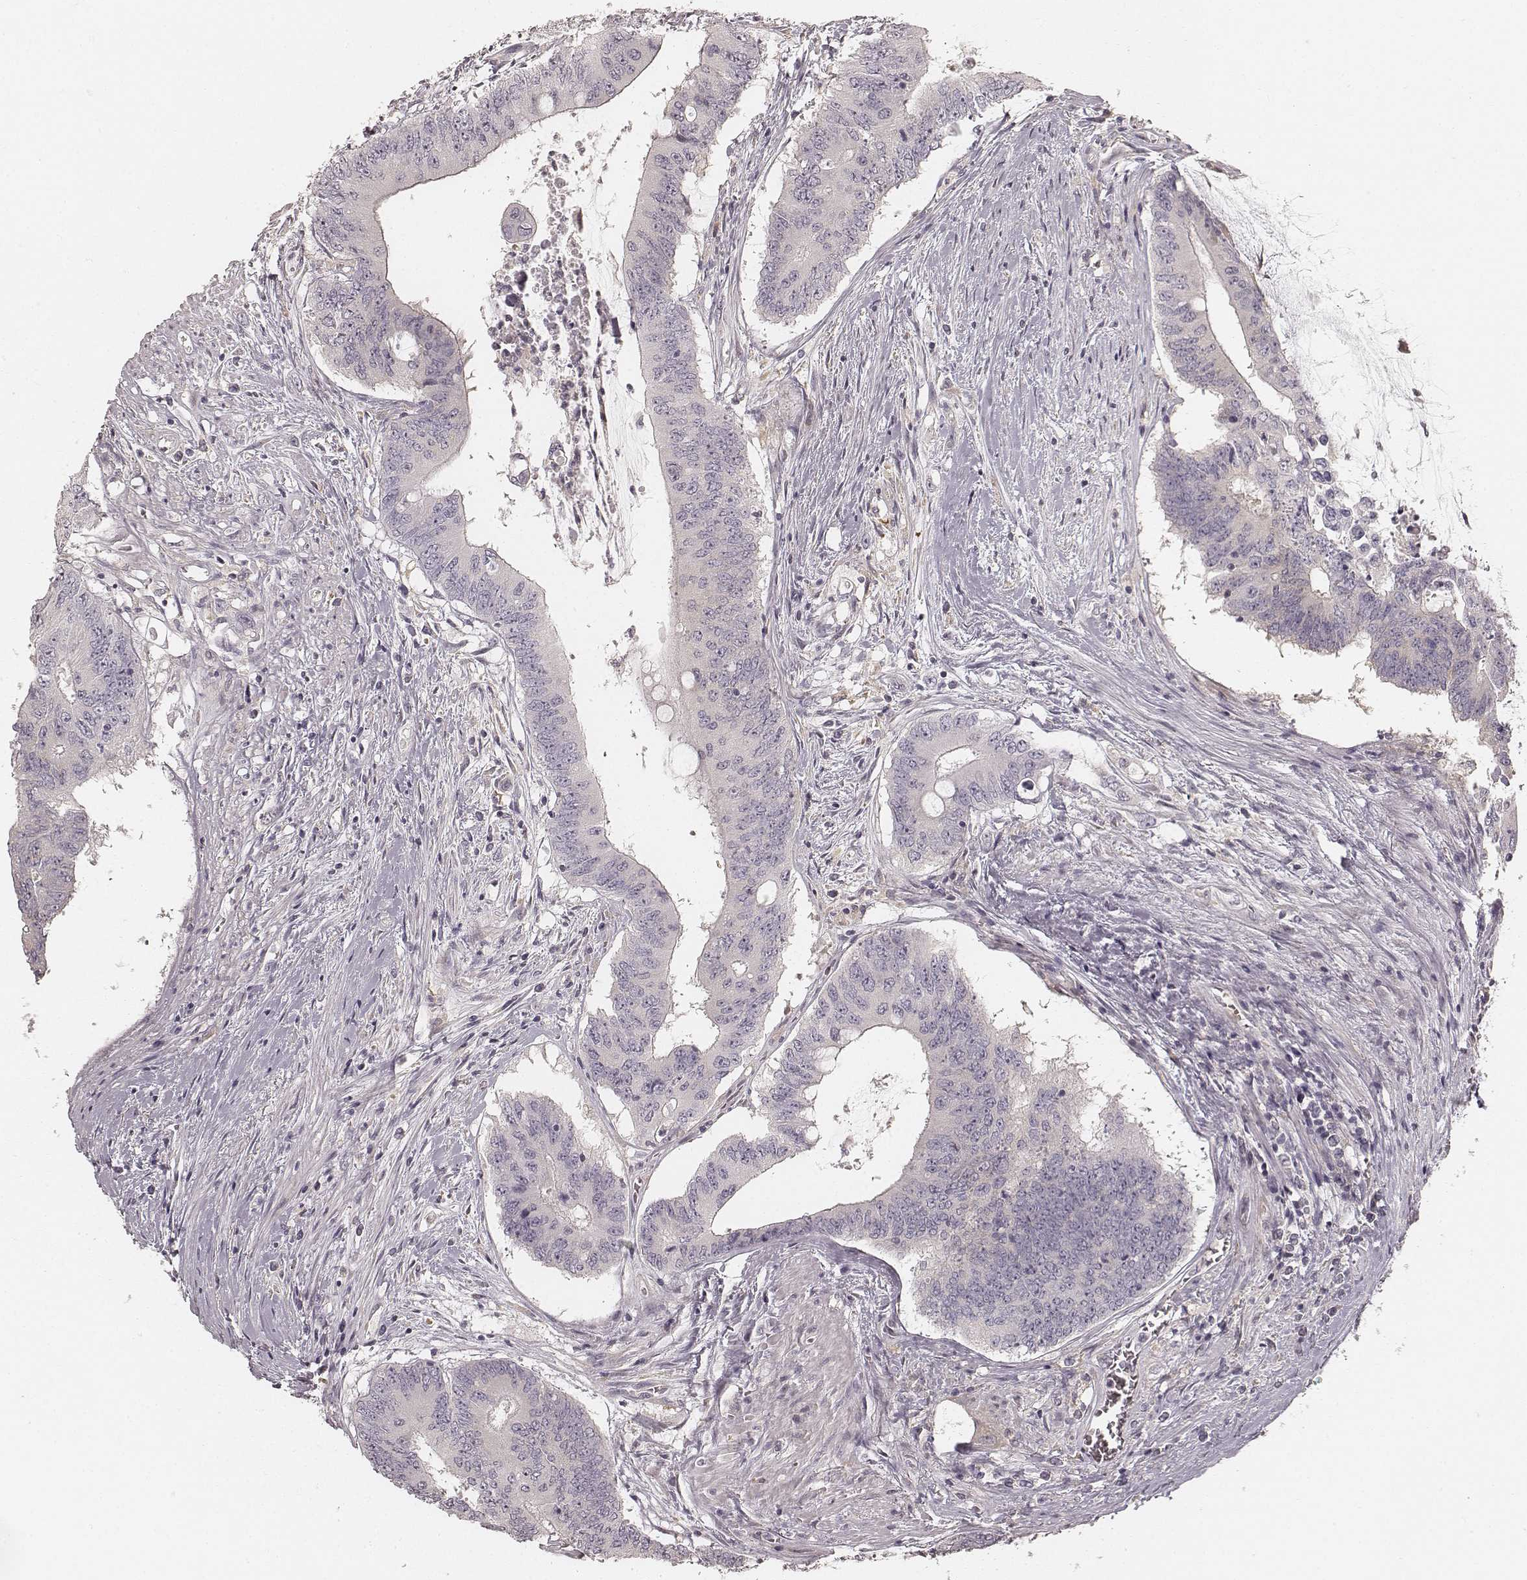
{"staining": {"intensity": "negative", "quantity": "none", "location": "none"}, "tissue": "colorectal cancer", "cell_type": "Tumor cells", "image_type": "cancer", "snomed": [{"axis": "morphology", "description": "Adenocarcinoma, NOS"}, {"axis": "topography", "description": "Rectum"}], "caption": "Protein analysis of colorectal adenocarcinoma shows no significant expression in tumor cells.", "gene": "FMNL2", "patient": {"sex": "male", "age": 59}}